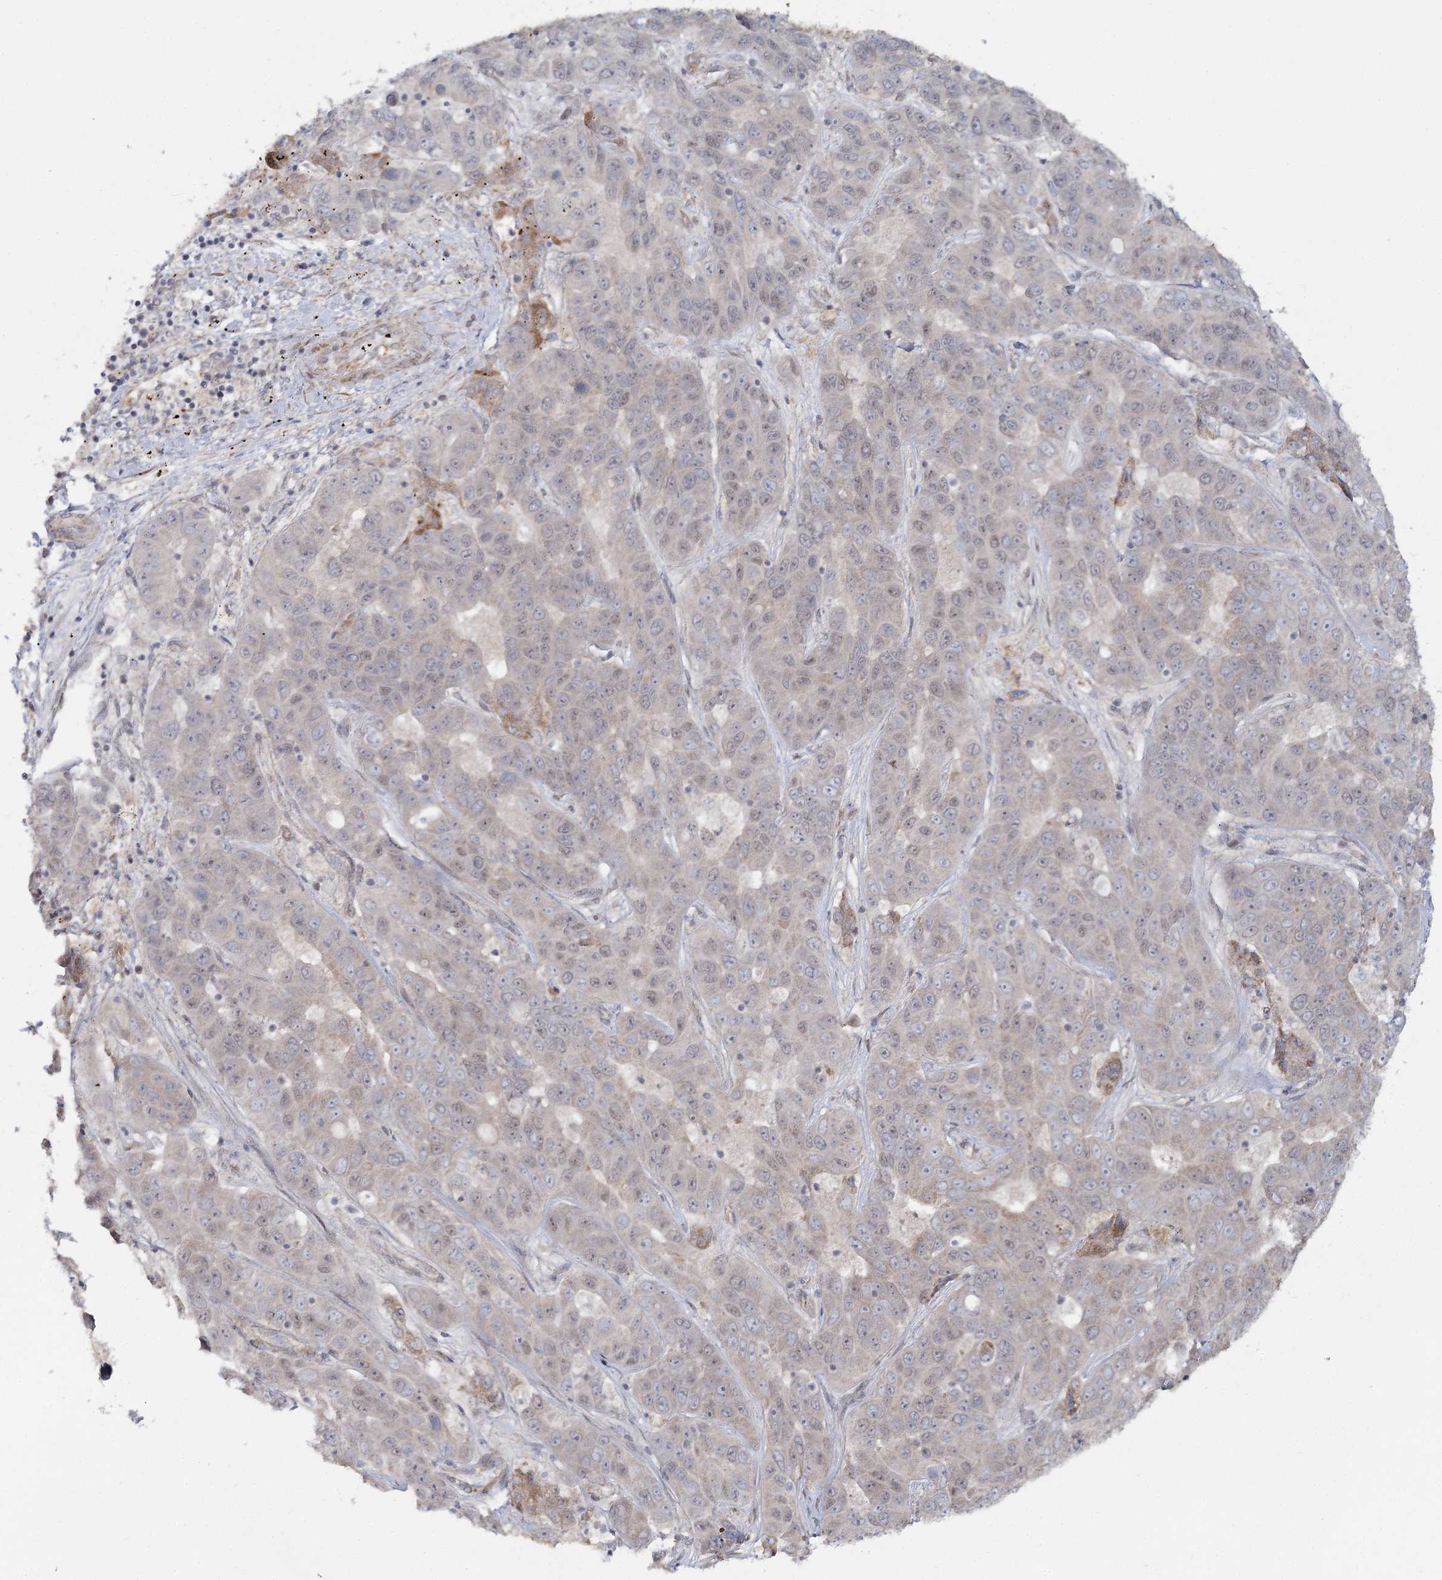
{"staining": {"intensity": "weak", "quantity": "<25%", "location": "nuclear"}, "tissue": "liver cancer", "cell_type": "Tumor cells", "image_type": "cancer", "snomed": [{"axis": "morphology", "description": "Cholangiocarcinoma"}, {"axis": "topography", "description": "Liver"}], "caption": "A micrograph of human liver cancer (cholangiocarcinoma) is negative for staining in tumor cells.", "gene": "TBC1D9B", "patient": {"sex": "female", "age": 52}}